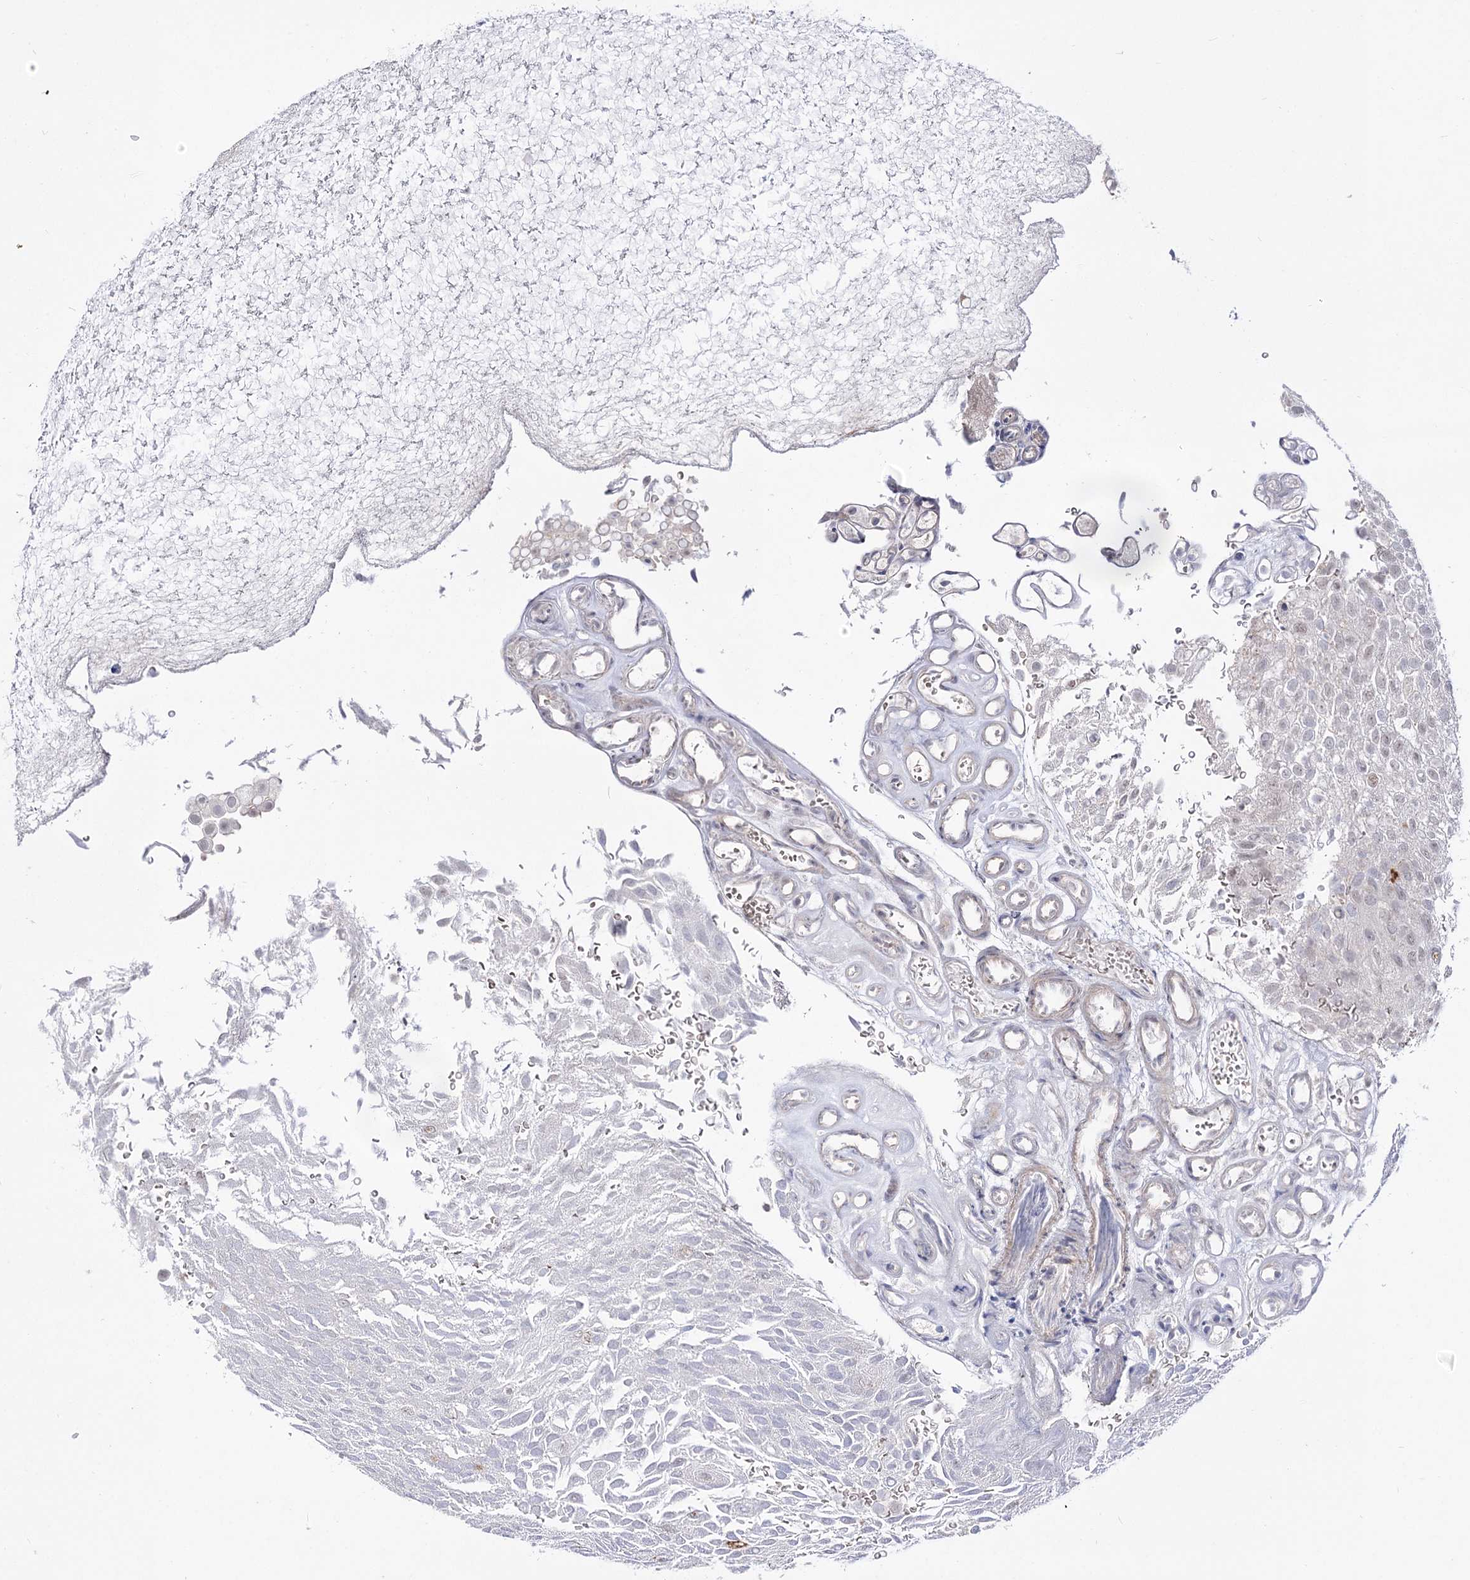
{"staining": {"intensity": "negative", "quantity": "none", "location": "none"}, "tissue": "urothelial cancer", "cell_type": "Tumor cells", "image_type": "cancer", "snomed": [{"axis": "morphology", "description": "Urothelial carcinoma, Low grade"}, {"axis": "topography", "description": "Urinary bladder"}], "caption": "Immunohistochemical staining of urothelial carcinoma (low-grade) exhibits no significant staining in tumor cells. Brightfield microscopy of IHC stained with DAB (brown) and hematoxylin (blue), captured at high magnification.", "gene": "RRP9", "patient": {"sex": "male", "age": 78}}